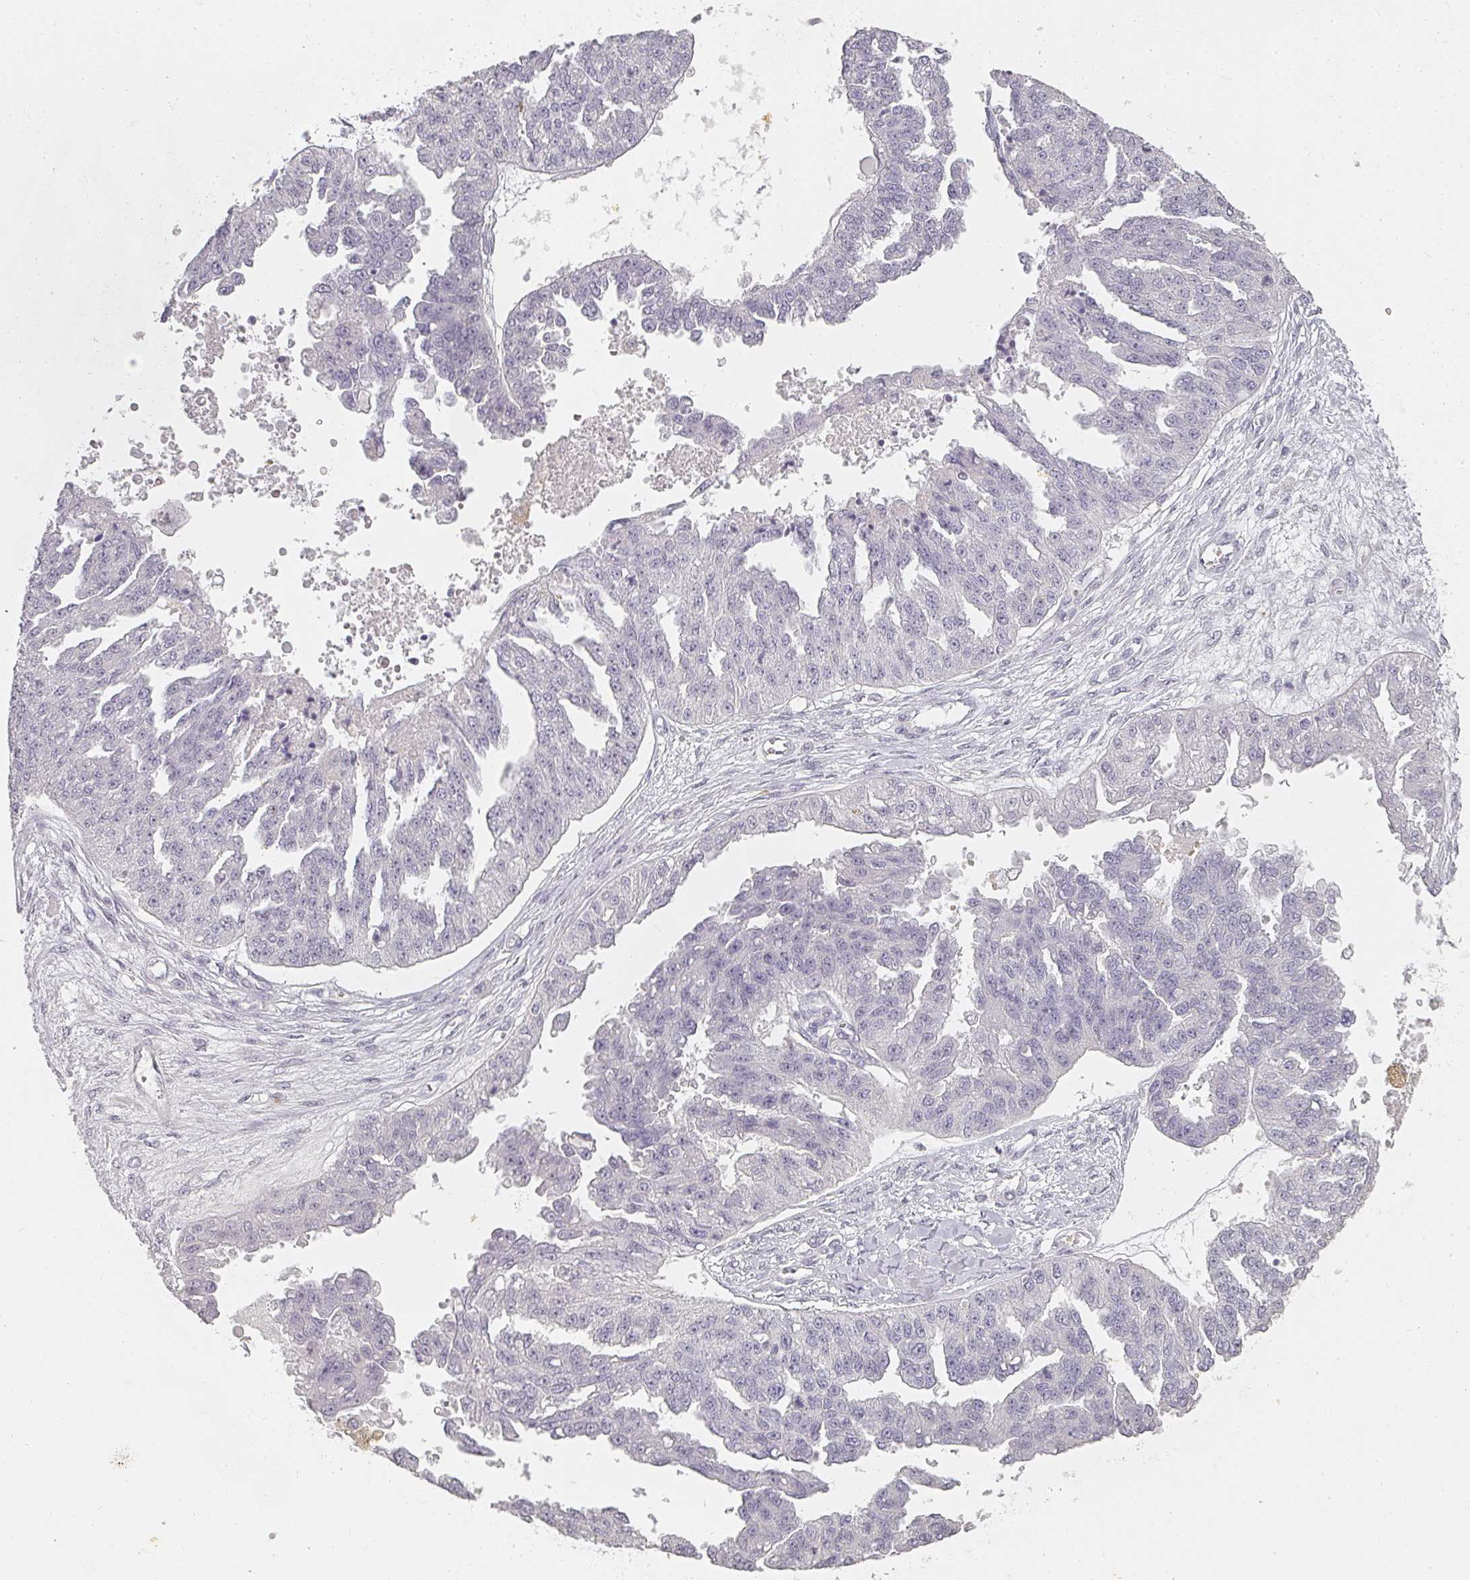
{"staining": {"intensity": "negative", "quantity": "none", "location": "none"}, "tissue": "ovarian cancer", "cell_type": "Tumor cells", "image_type": "cancer", "snomed": [{"axis": "morphology", "description": "Cystadenocarcinoma, serous, NOS"}, {"axis": "topography", "description": "Ovary"}], "caption": "IHC image of neoplastic tissue: ovarian cancer stained with DAB demonstrates no significant protein staining in tumor cells.", "gene": "SHISA2", "patient": {"sex": "female", "age": 58}}